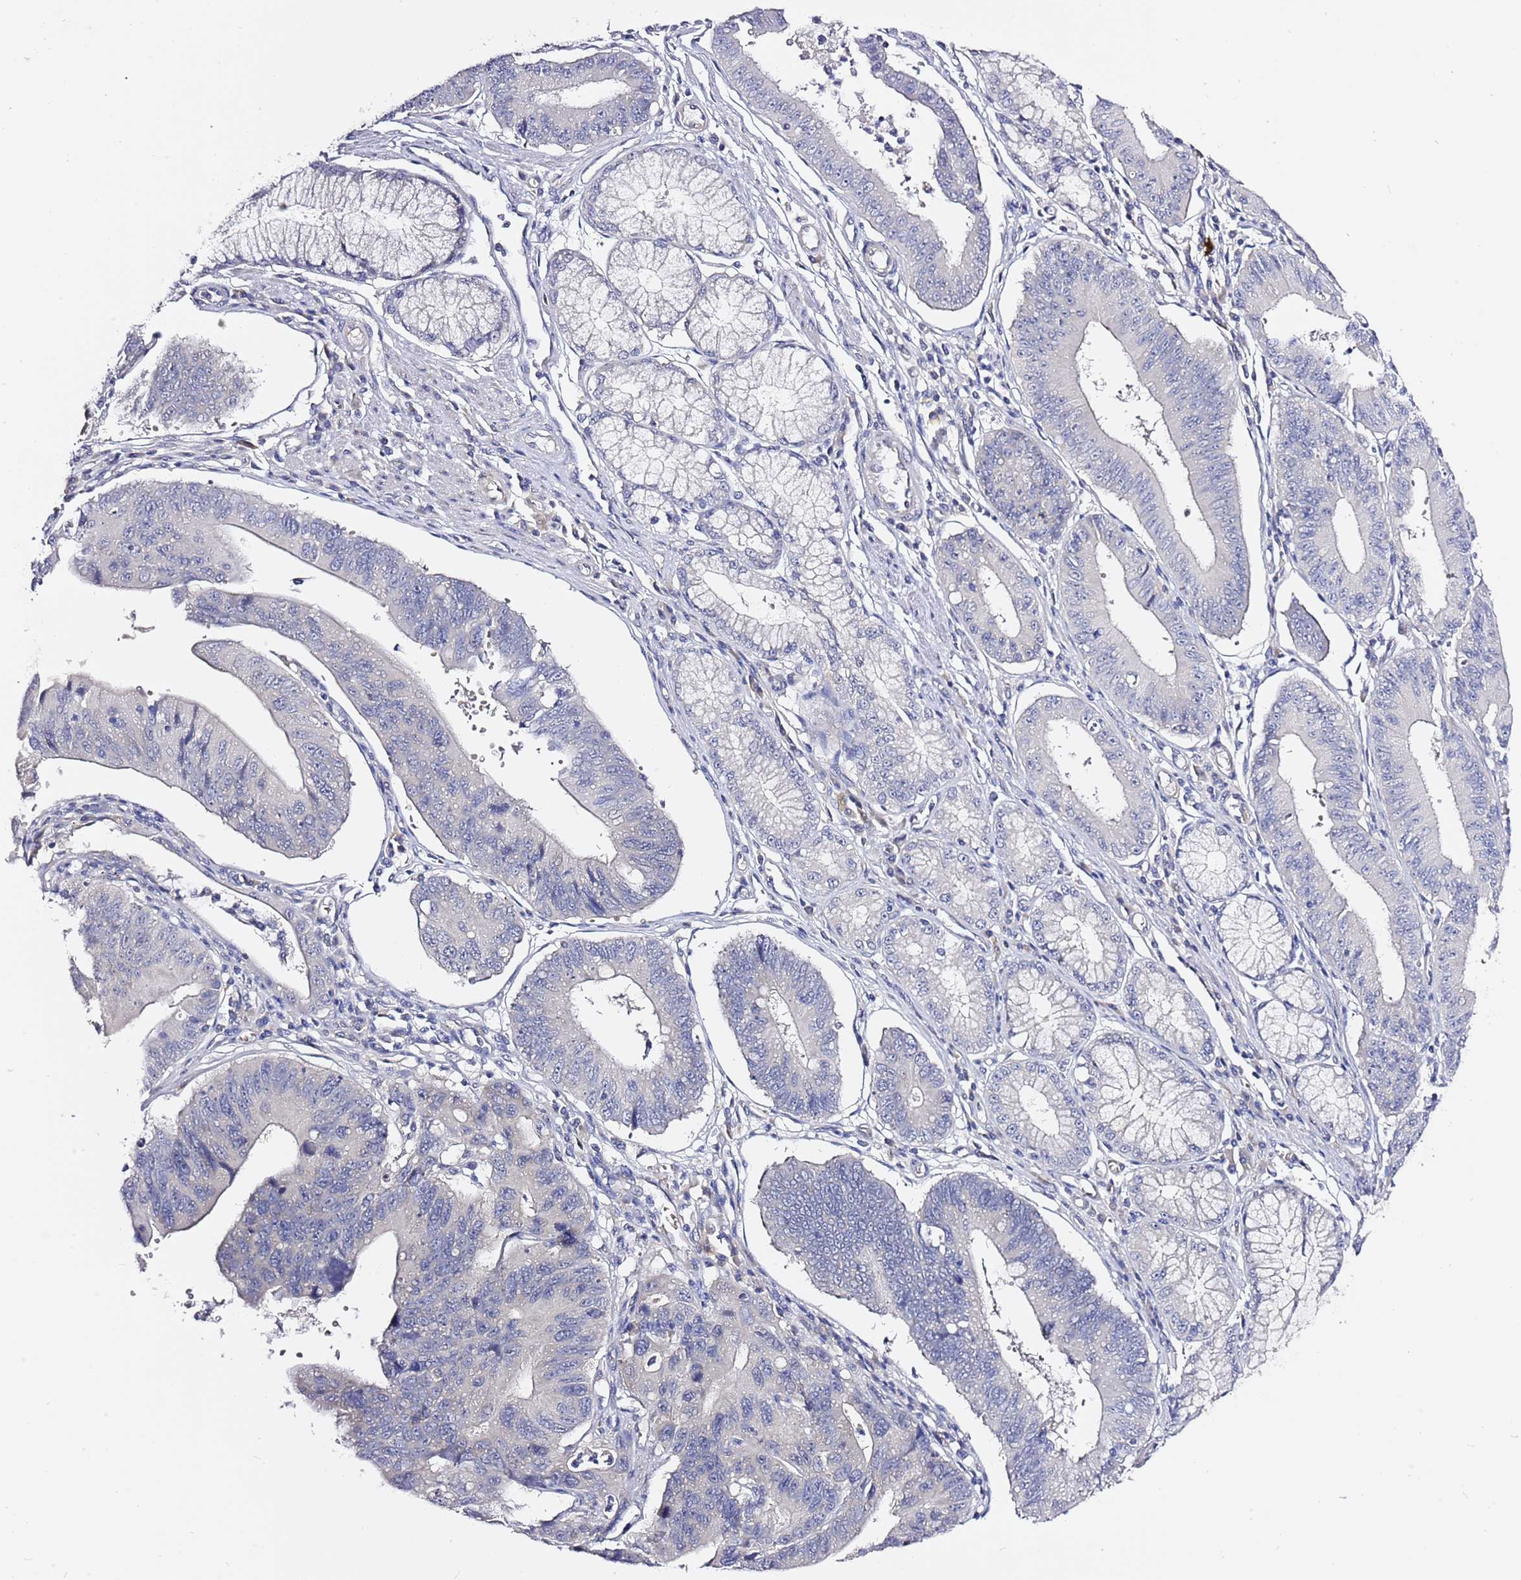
{"staining": {"intensity": "negative", "quantity": "none", "location": "none"}, "tissue": "stomach cancer", "cell_type": "Tumor cells", "image_type": "cancer", "snomed": [{"axis": "morphology", "description": "Adenocarcinoma, NOS"}, {"axis": "topography", "description": "Stomach"}], "caption": "Micrograph shows no significant protein expression in tumor cells of stomach cancer (adenocarcinoma).", "gene": "RFK", "patient": {"sex": "male", "age": 59}}